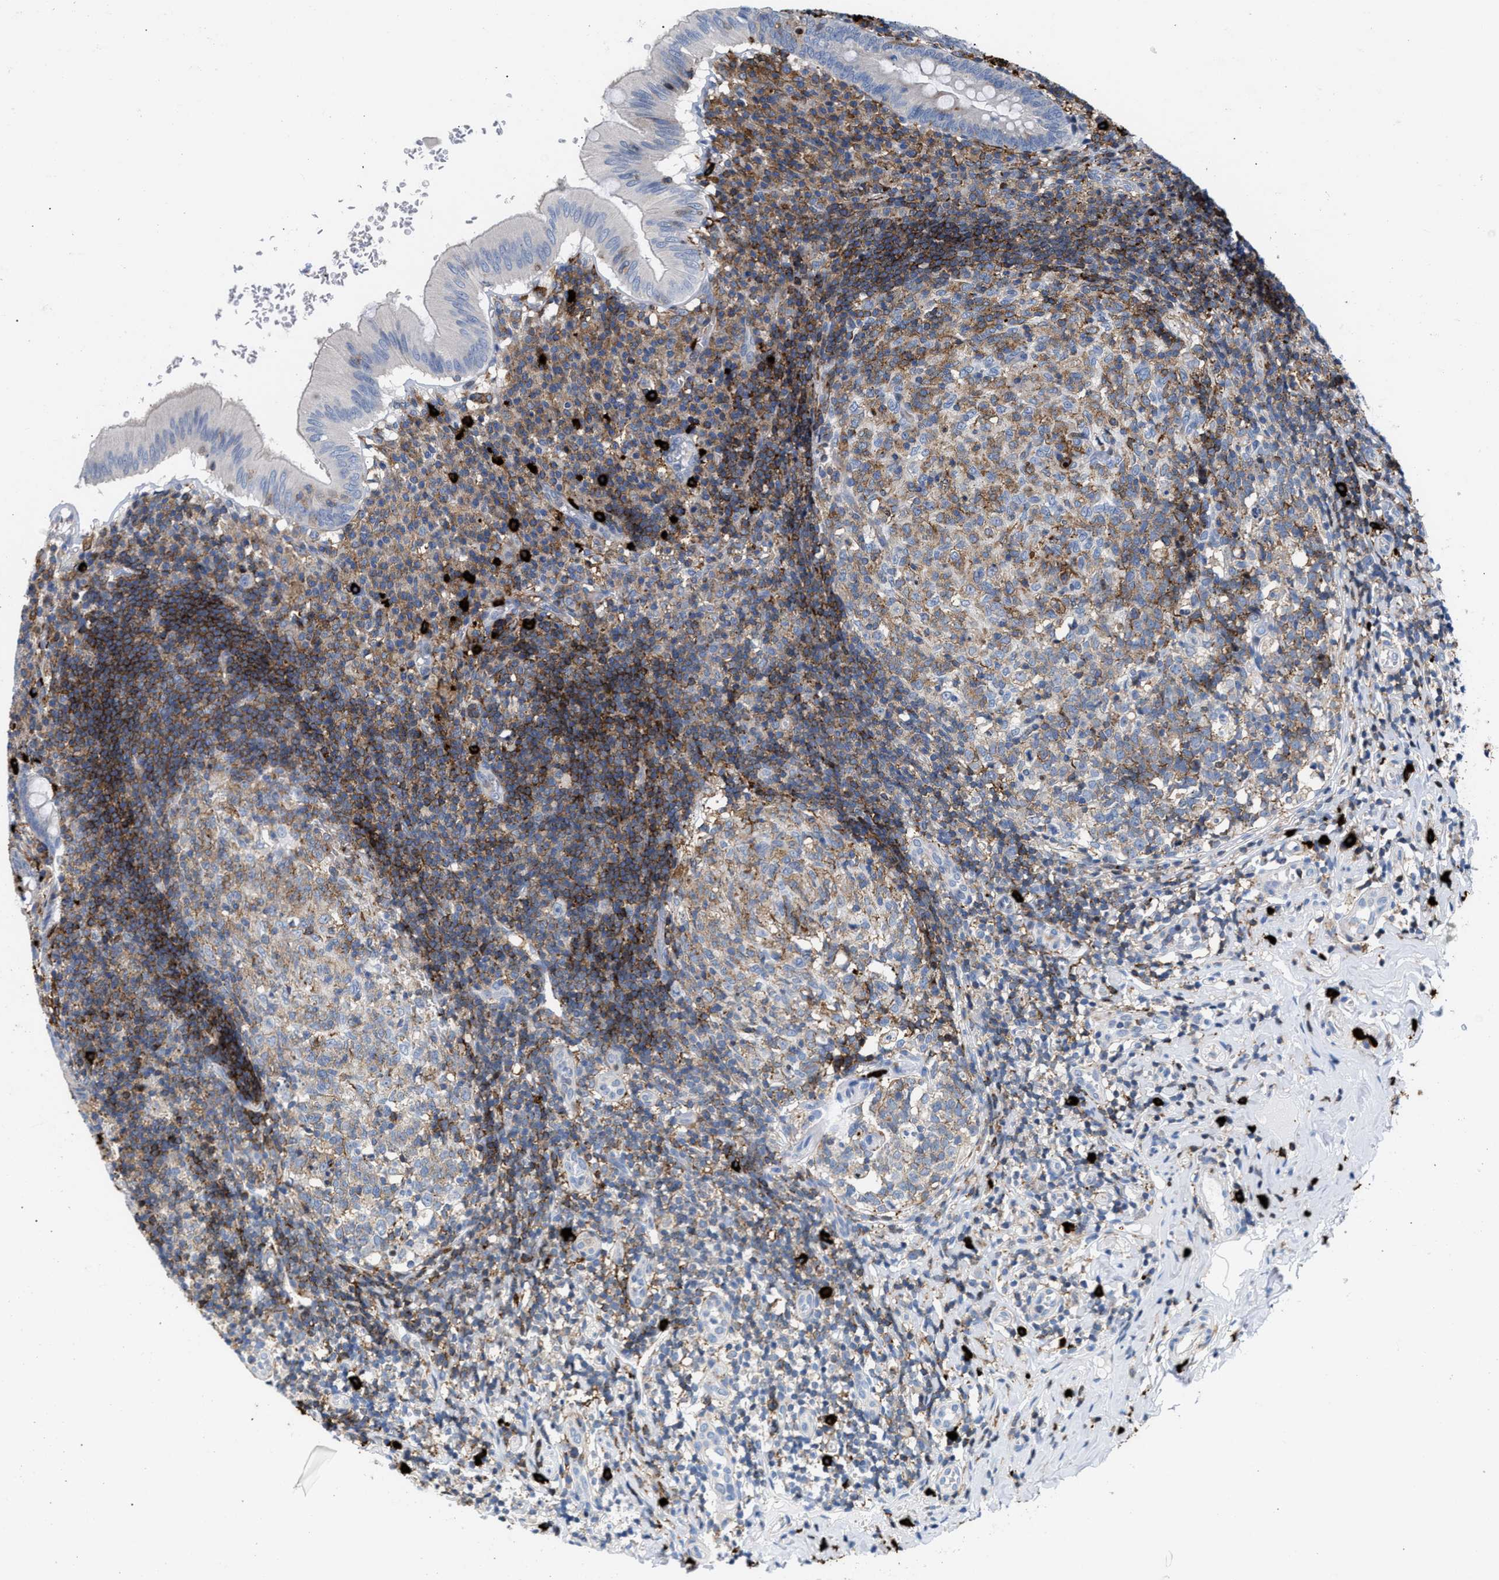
{"staining": {"intensity": "negative", "quantity": "none", "location": "none"}, "tissue": "appendix", "cell_type": "Glandular cells", "image_type": "normal", "snomed": [{"axis": "morphology", "description": "Normal tissue, NOS"}, {"axis": "topography", "description": "Appendix"}], "caption": "This is an immunohistochemistry image of benign appendix. There is no positivity in glandular cells.", "gene": "ATP9A", "patient": {"sex": "male", "age": 8}}